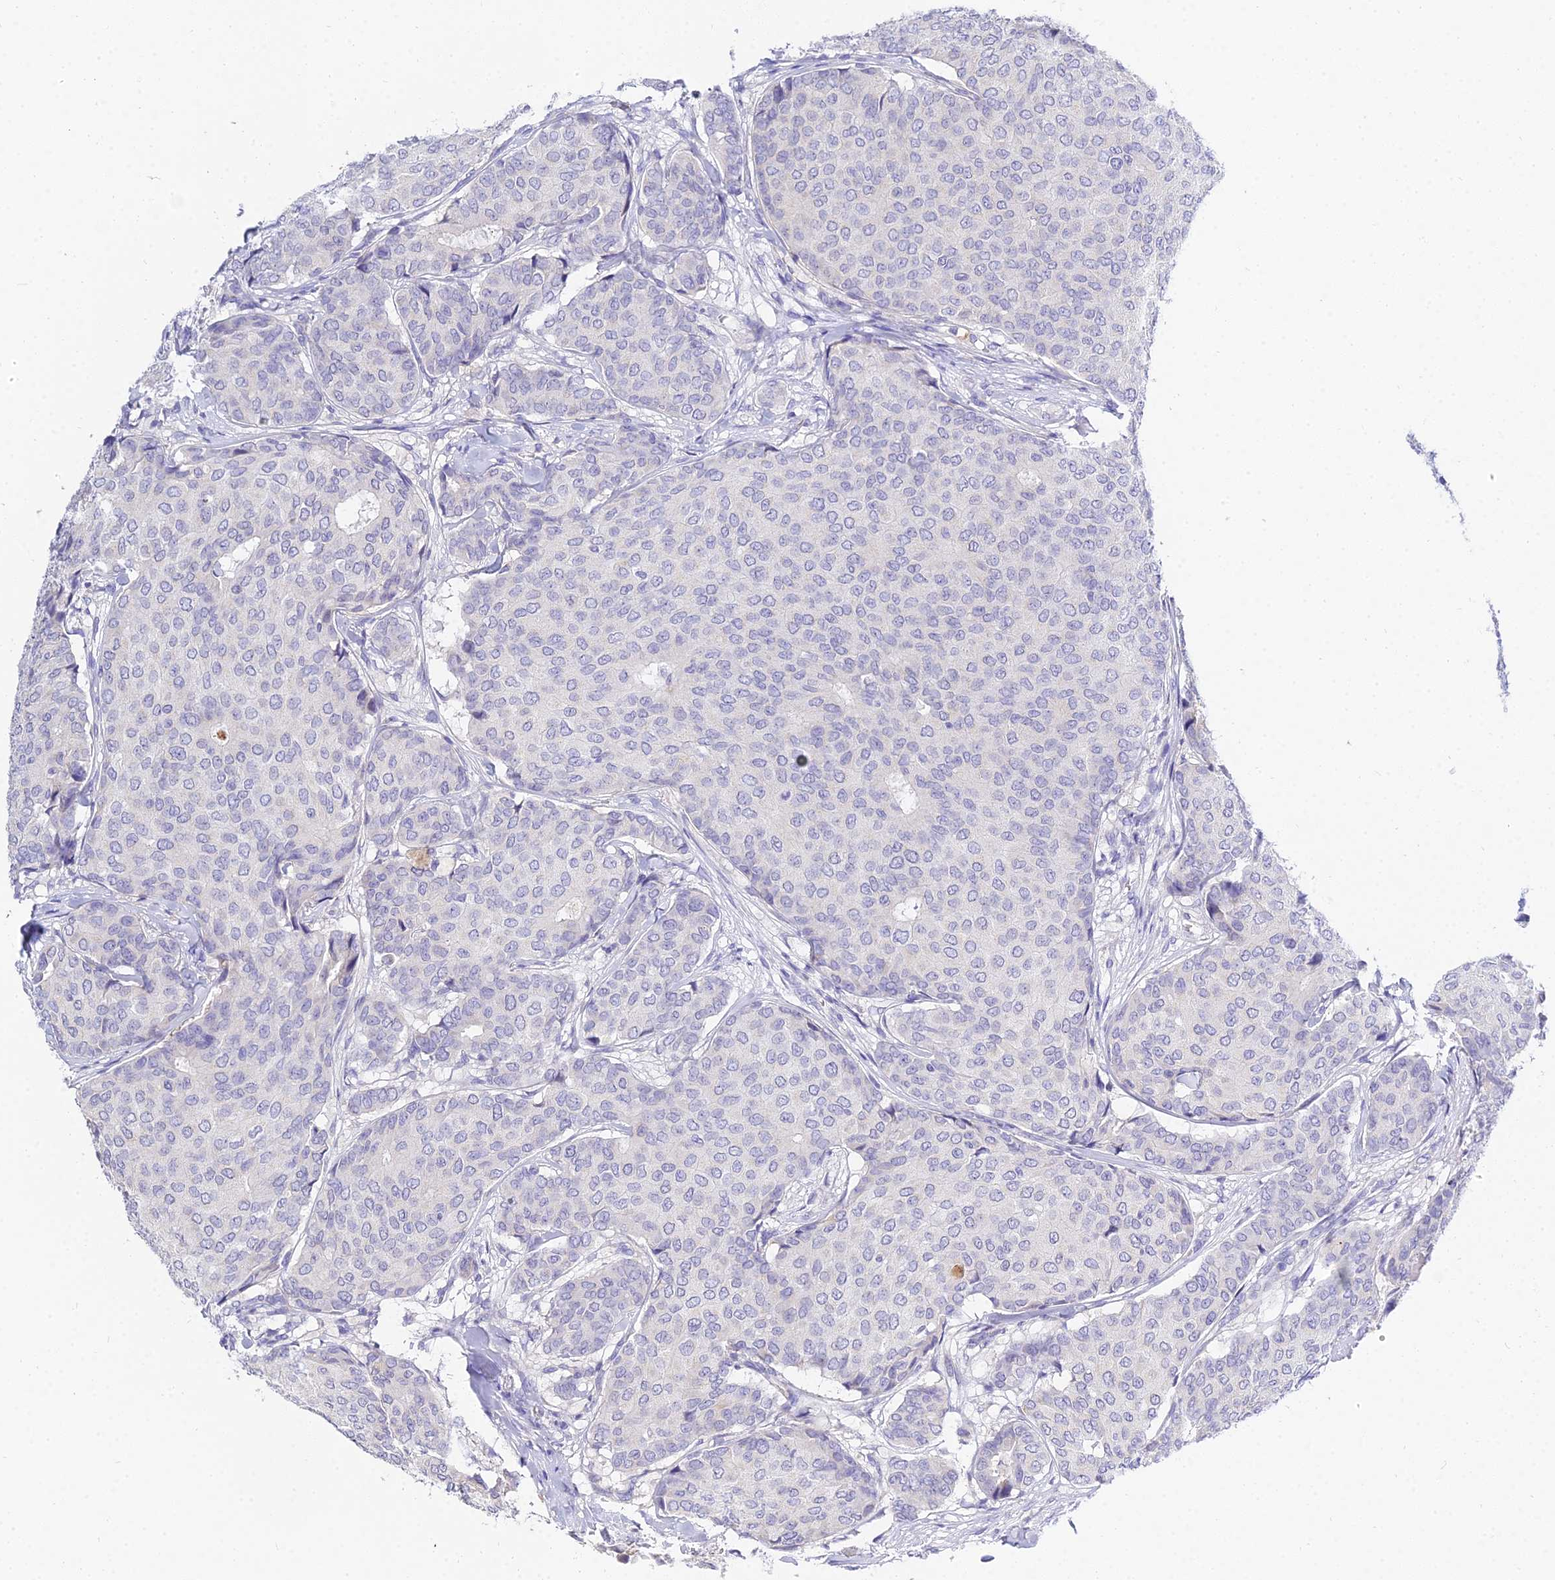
{"staining": {"intensity": "negative", "quantity": "none", "location": "none"}, "tissue": "breast cancer", "cell_type": "Tumor cells", "image_type": "cancer", "snomed": [{"axis": "morphology", "description": "Duct carcinoma"}, {"axis": "topography", "description": "Breast"}], "caption": "Immunohistochemistry (IHC) histopathology image of neoplastic tissue: human breast invasive ductal carcinoma stained with DAB exhibits no significant protein positivity in tumor cells.", "gene": "VWC2L", "patient": {"sex": "female", "age": 75}}